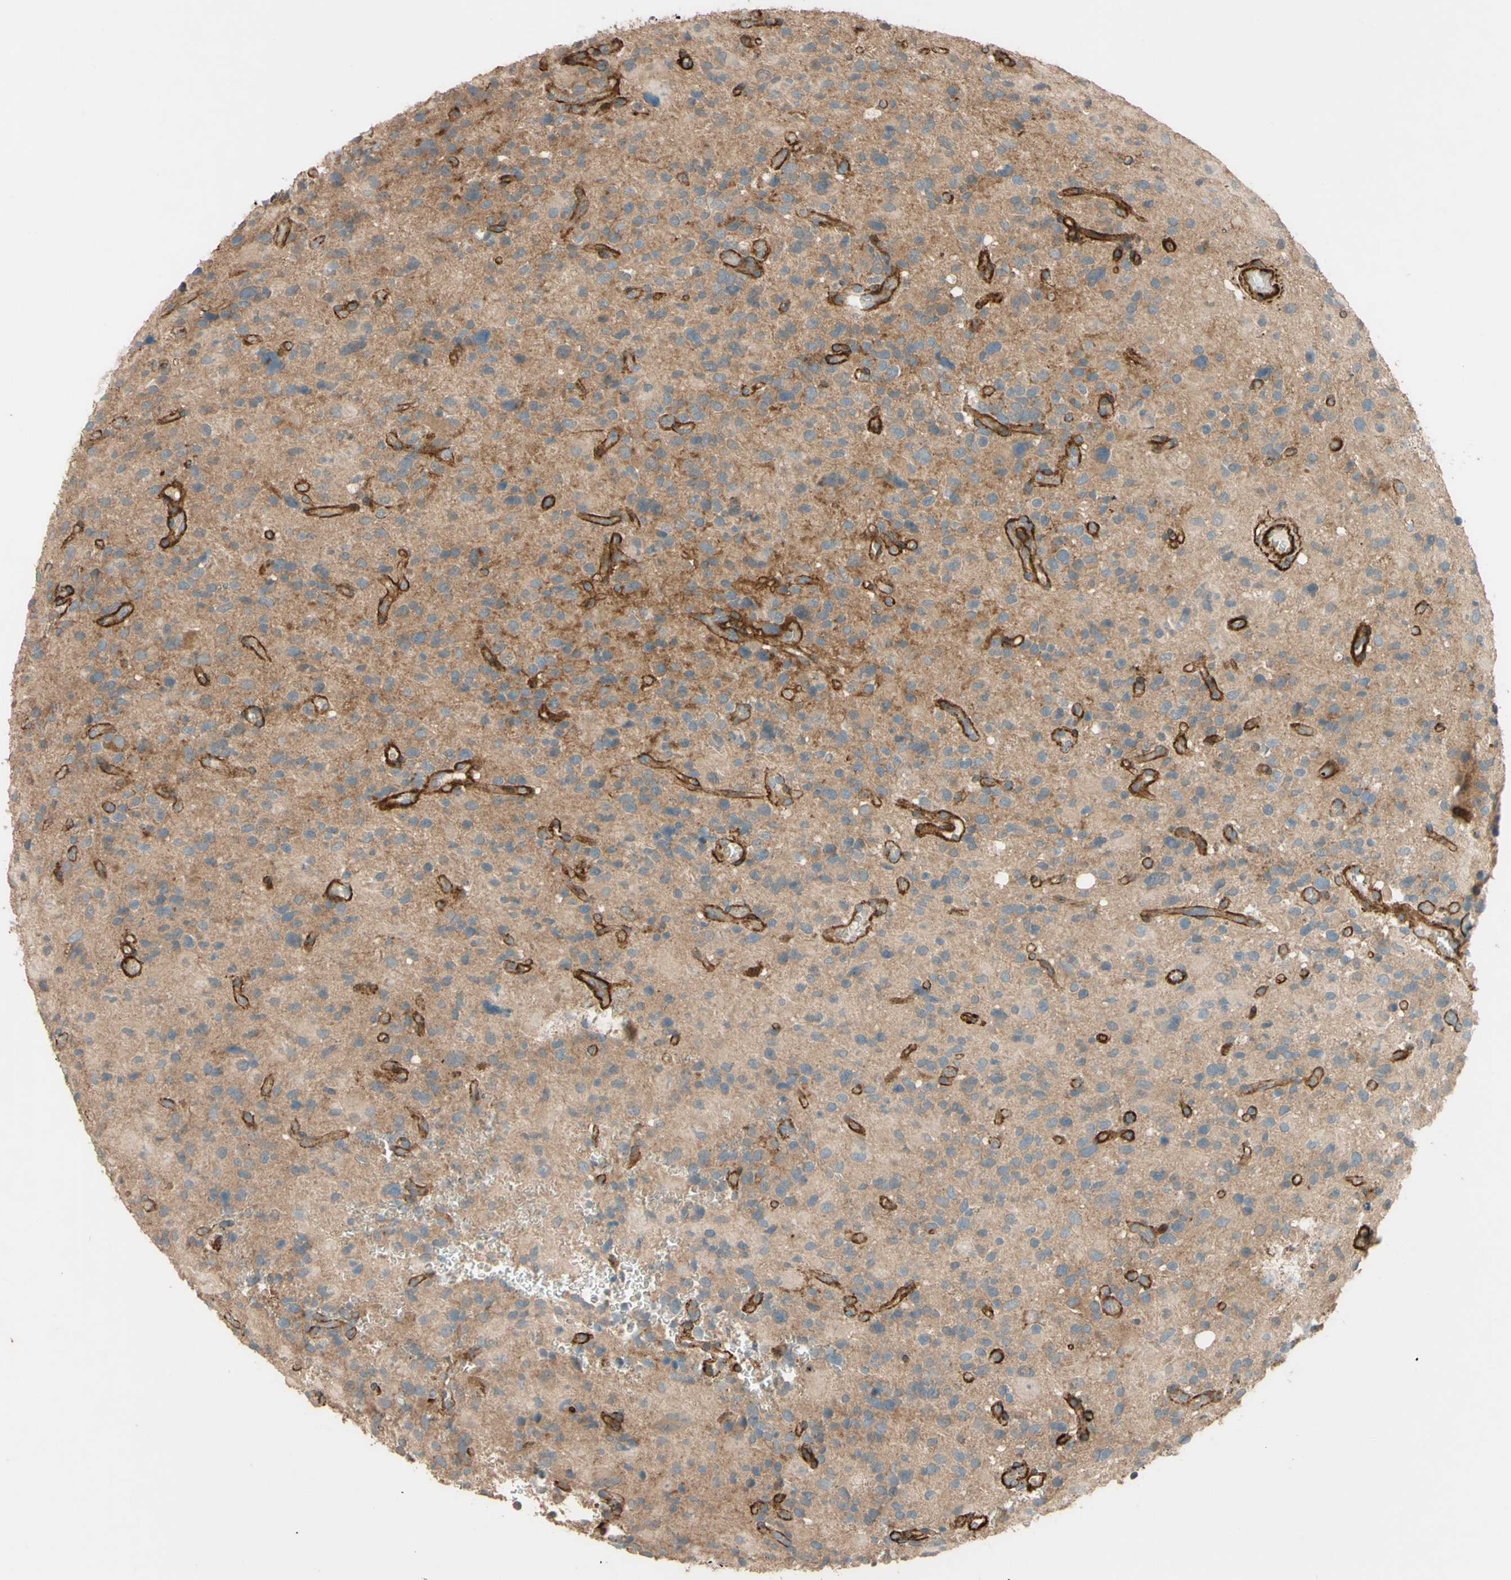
{"staining": {"intensity": "strong", "quantity": "<25%", "location": "cytoplasmic/membranous"}, "tissue": "glioma", "cell_type": "Tumor cells", "image_type": "cancer", "snomed": [{"axis": "morphology", "description": "Glioma, malignant, High grade"}, {"axis": "topography", "description": "Brain"}], "caption": "Human glioma stained with a brown dye shows strong cytoplasmic/membranous positive expression in approximately <25% of tumor cells.", "gene": "ADAM17", "patient": {"sex": "male", "age": 48}}